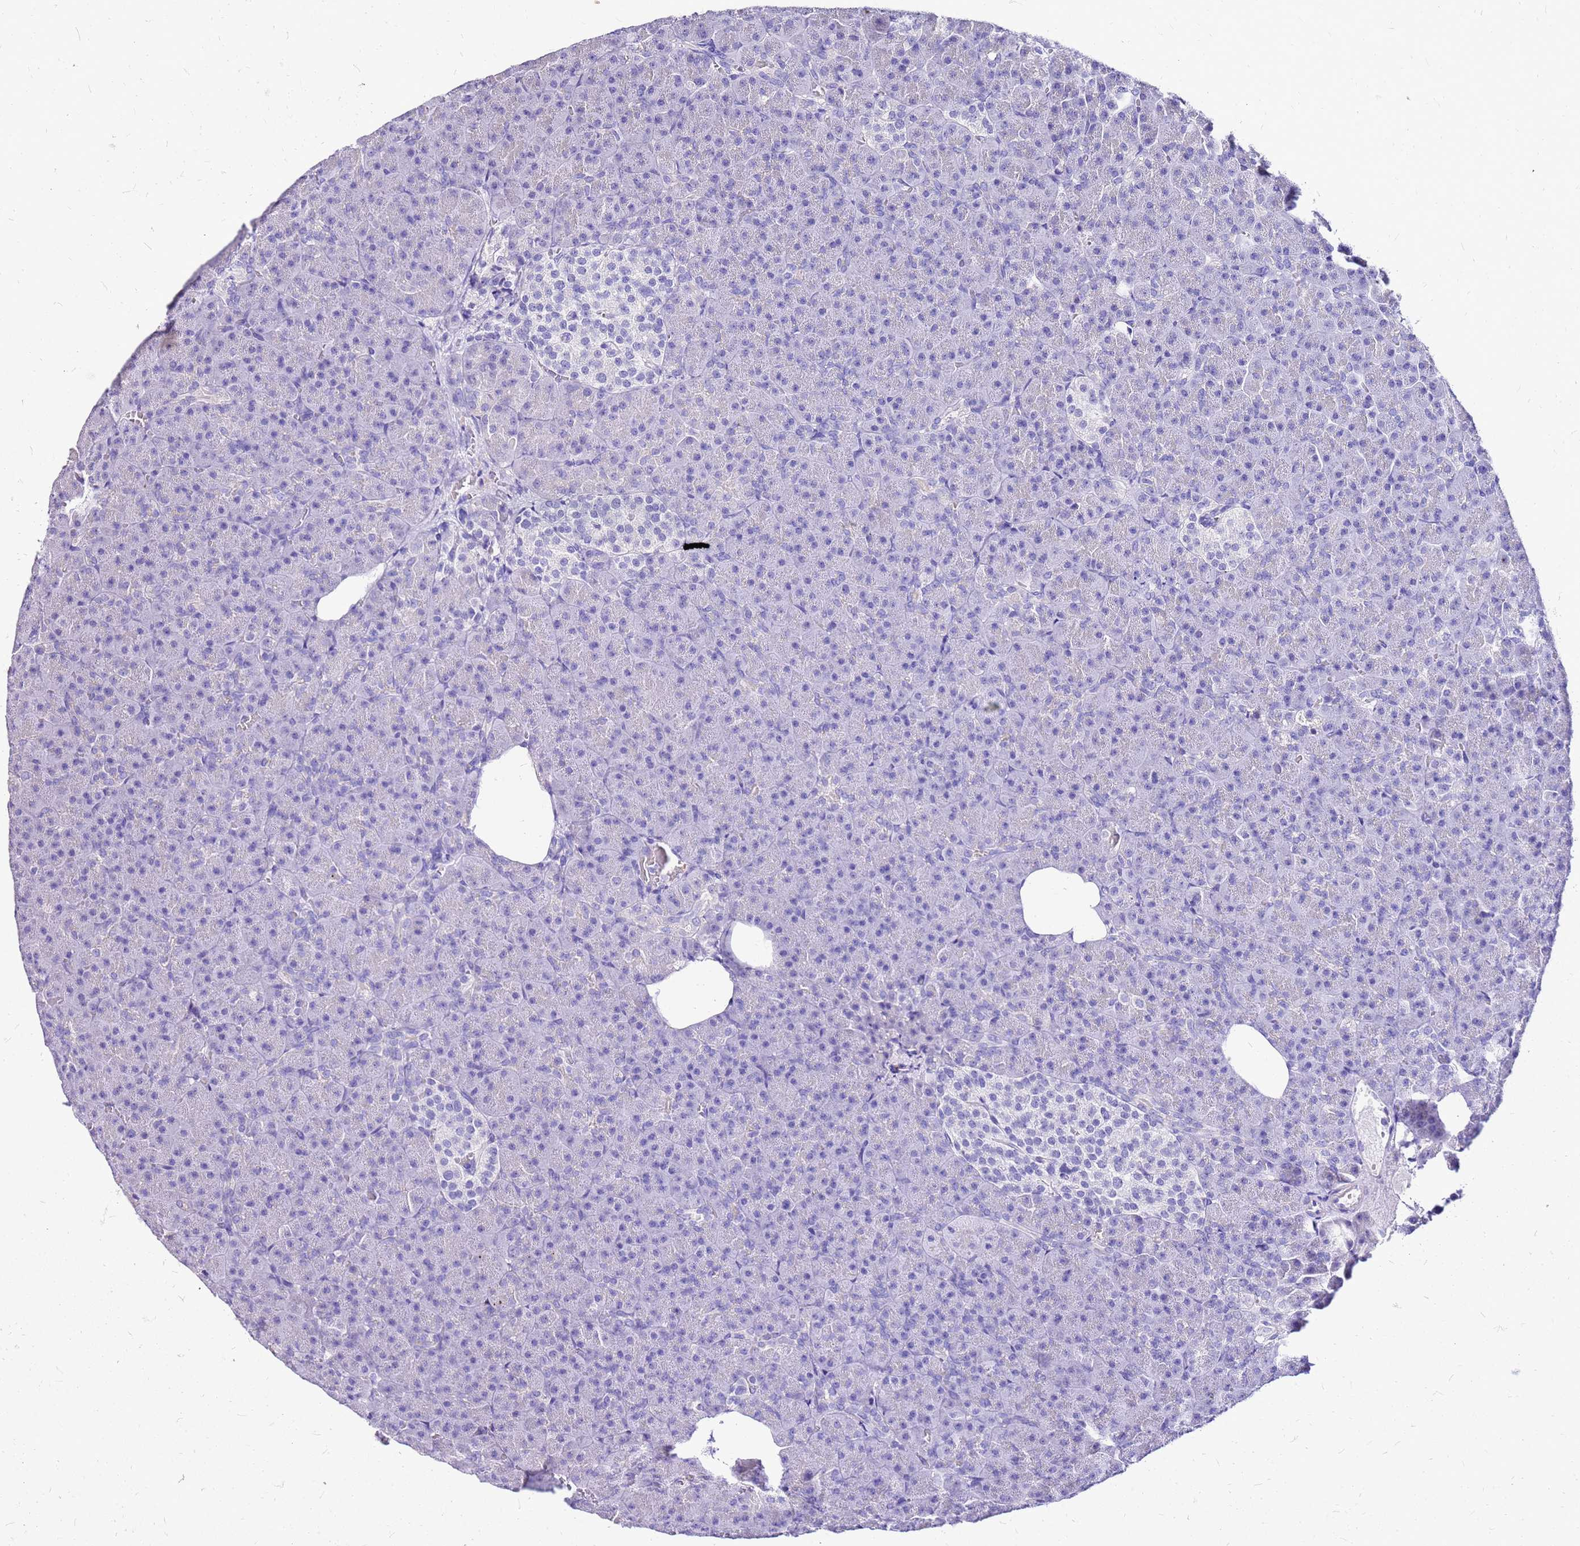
{"staining": {"intensity": "negative", "quantity": "none", "location": "none"}, "tissue": "pancreas", "cell_type": "Exocrine glandular cells", "image_type": "normal", "snomed": [{"axis": "morphology", "description": "Normal tissue, NOS"}, {"axis": "topography", "description": "Pancreas"}], "caption": "Exocrine glandular cells show no significant protein positivity in unremarkable pancreas. (Stains: DAB IHC with hematoxylin counter stain, Microscopy: brightfield microscopy at high magnification).", "gene": "DCDC2B", "patient": {"sex": "female", "age": 74}}